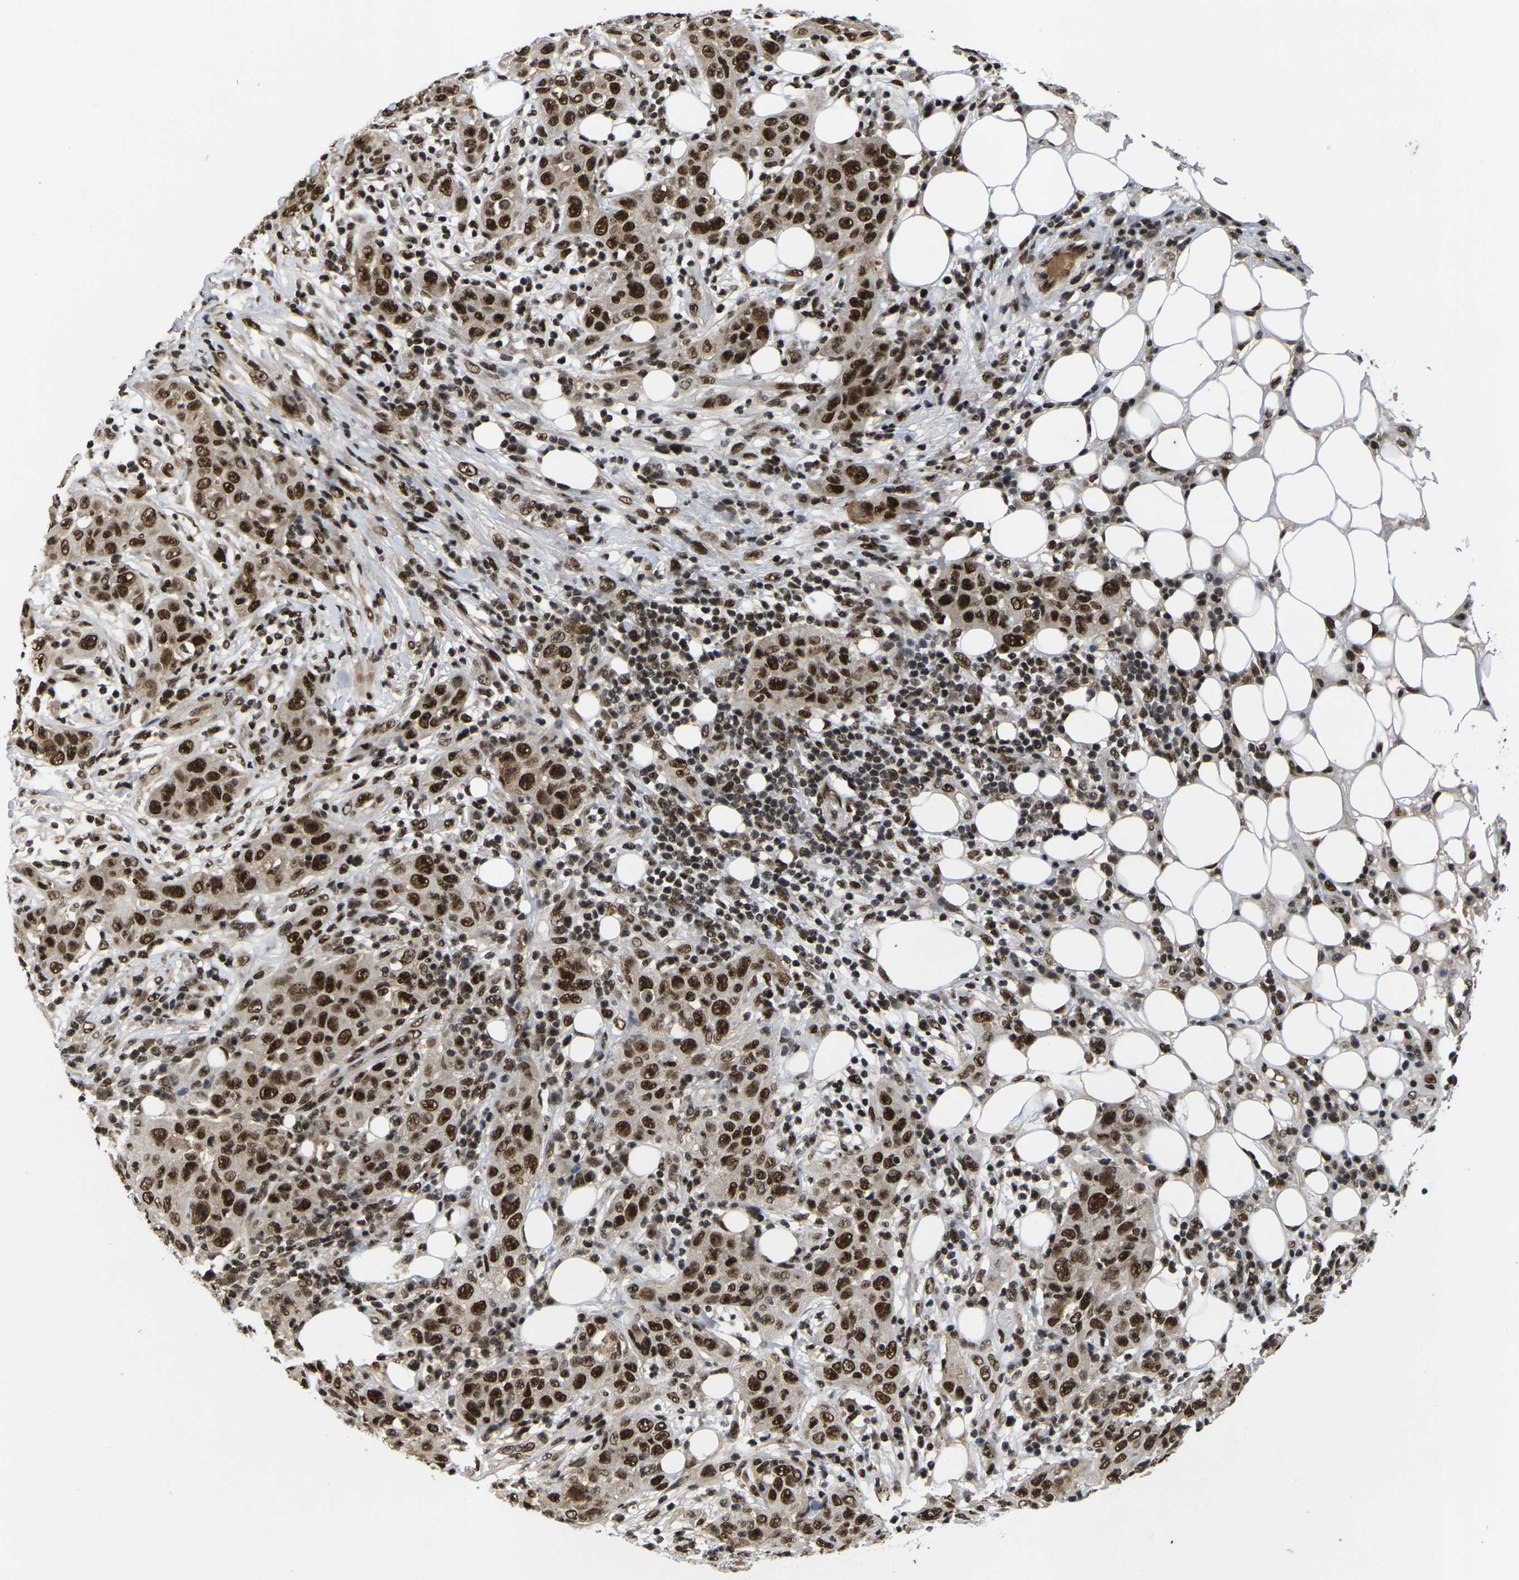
{"staining": {"intensity": "strong", "quantity": ">75%", "location": "nuclear"}, "tissue": "skin cancer", "cell_type": "Tumor cells", "image_type": "cancer", "snomed": [{"axis": "morphology", "description": "Squamous cell carcinoma, NOS"}, {"axis": "topography", "description": "Skin"}], "caption": "There is high levels of strong nuclear expression in tumor cells of skin squamous cell carcinoma, as demonstrated by immunohistochemical staining (brown color).", "gene": "GTF2E1", "patient": {"sex": "female", "age": 88}}